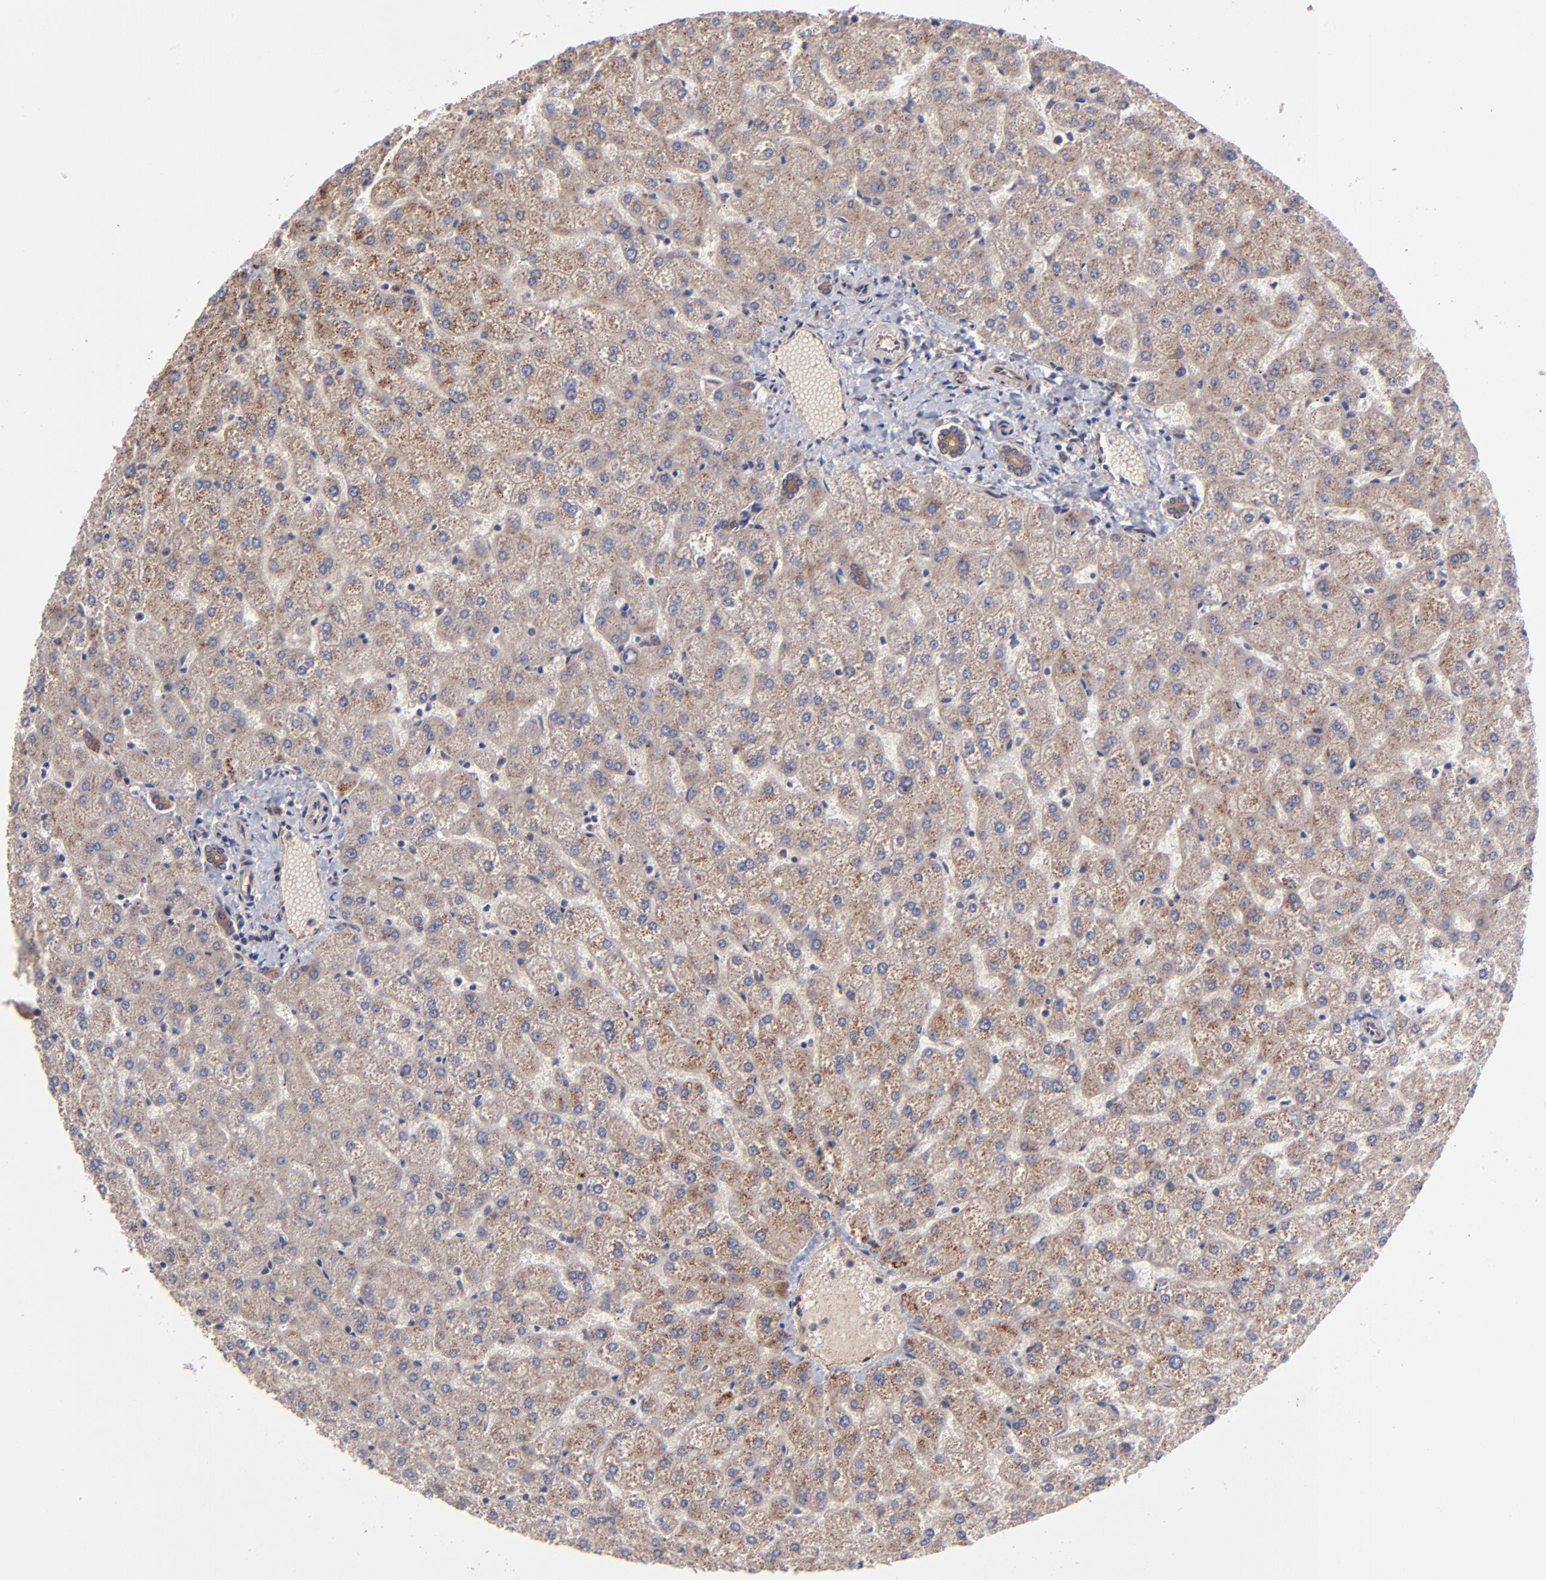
{"staining": {"intensity": "moderate", "quantity": ">75%", "location": "cytoplasmic/membranous"}, "tissue": "liver", "cell_type": "Cholangiocytes", "image_type": "normal", "snomed": [{"axis": "morphology", "description": "Normal tissue, NOS"}, {"axis": "topography", "description": "Liver"}], "caption": "Immunohistochemical staining of normal human liver shows moderate cytoplasmic/membranous protein expression in about >75% of cholangiocytes. Using DAB (3,3'-diaminobenzidine) (brown) and hematoxylin (blue) stains, captured at high magnification using brightfield microscopy.", "gene": "ZNF780A", "patient": {"sex": "female", "age": 32}}